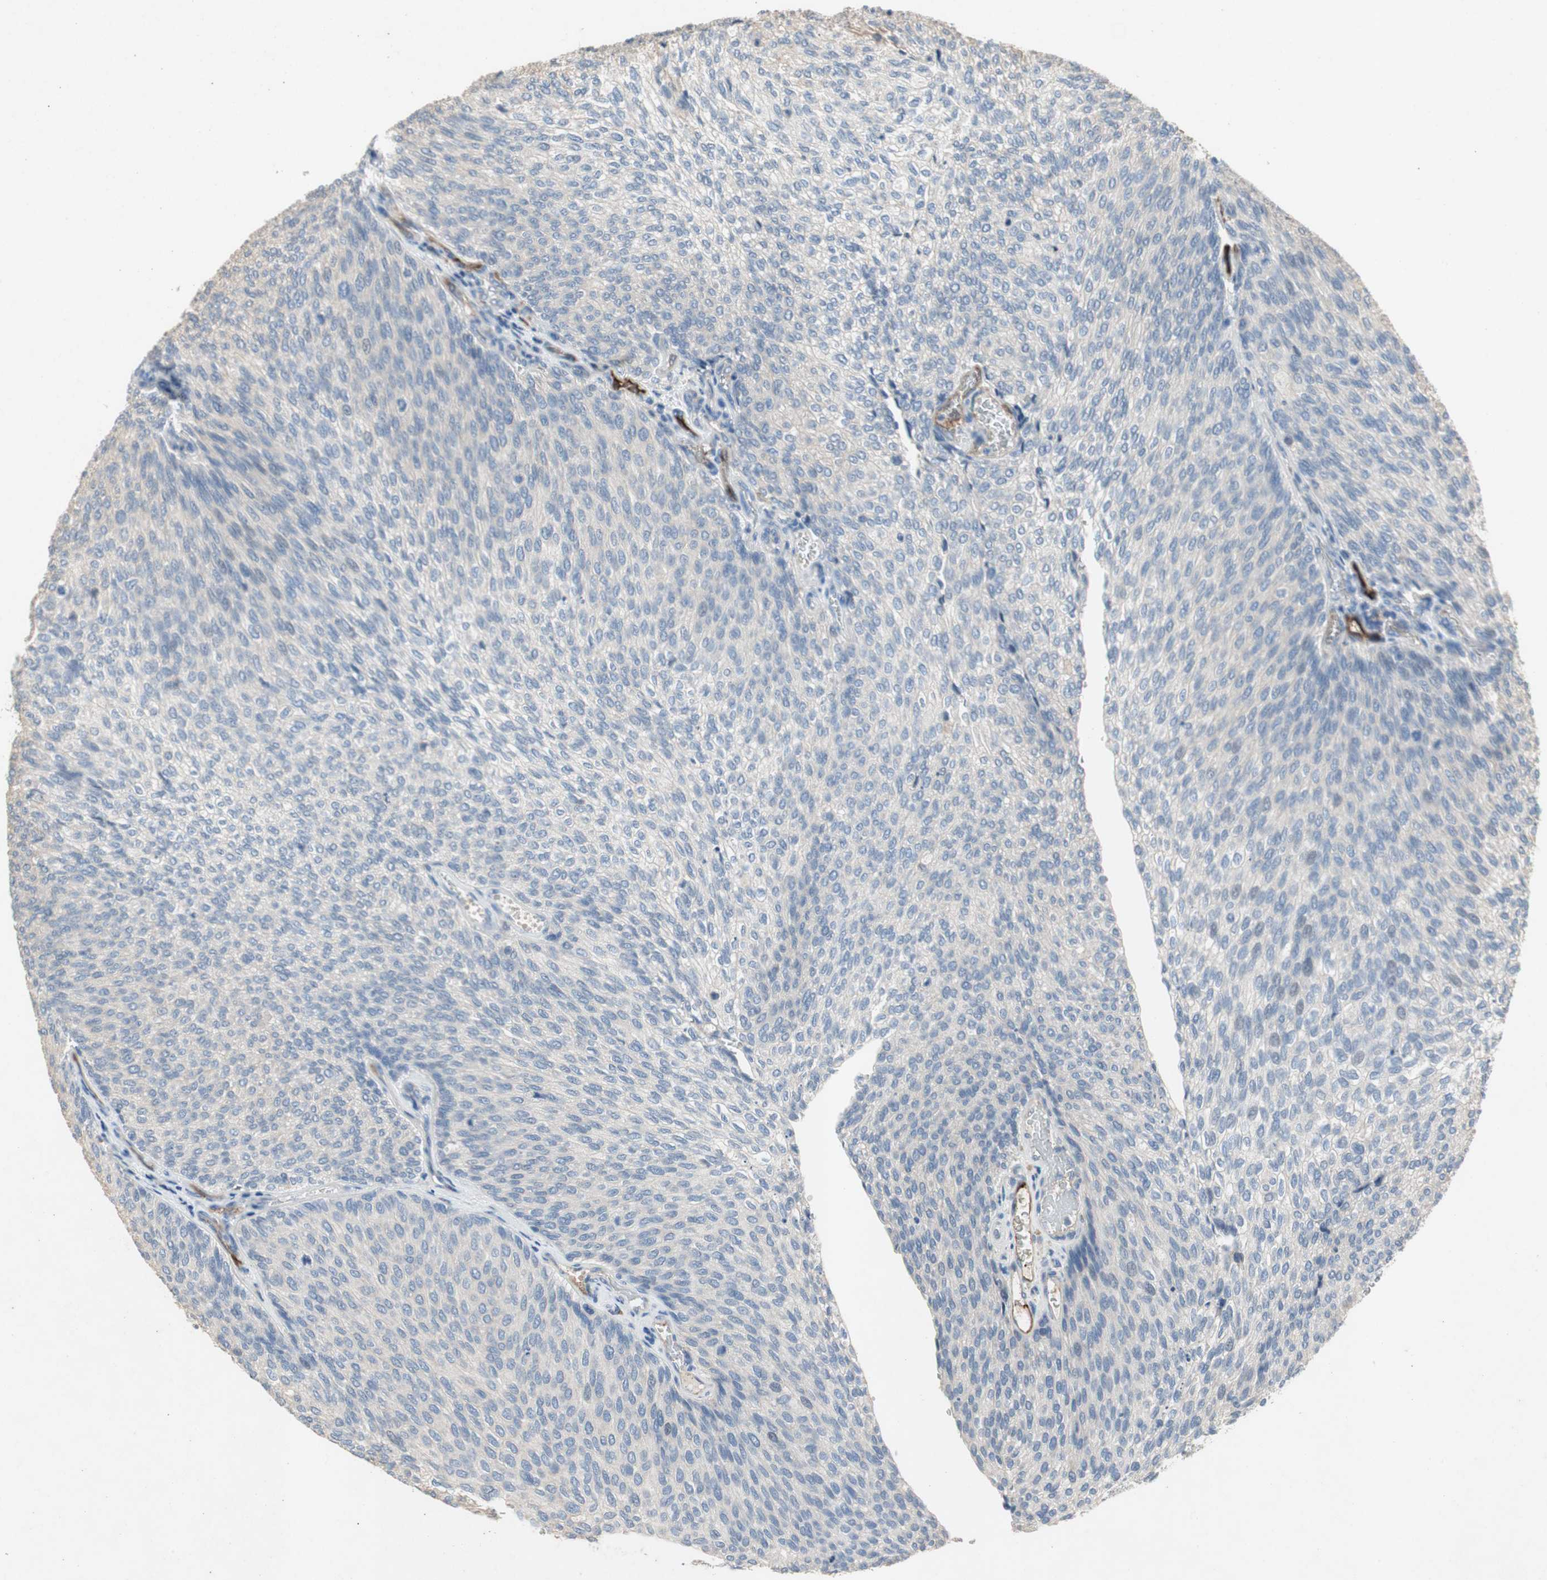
{"staining": {"intensity": "negative", "quantity": "none", "location": "none"}, "tissue": "urothelial cancer", "cell_type": "Tumor cells", "image_type": "cancer", "snomed": [{"axis": "morphology", "description": "Urothelial carcinoma, Low grade"}, {"axis": "topography", "description": "Urinary bladder"}], "caption": "A photomicrograph of human urothelial cancer is negative for staining in tumor cells.", "gene": "ALPL", "patient": {"sex": "female", "age": 79}}